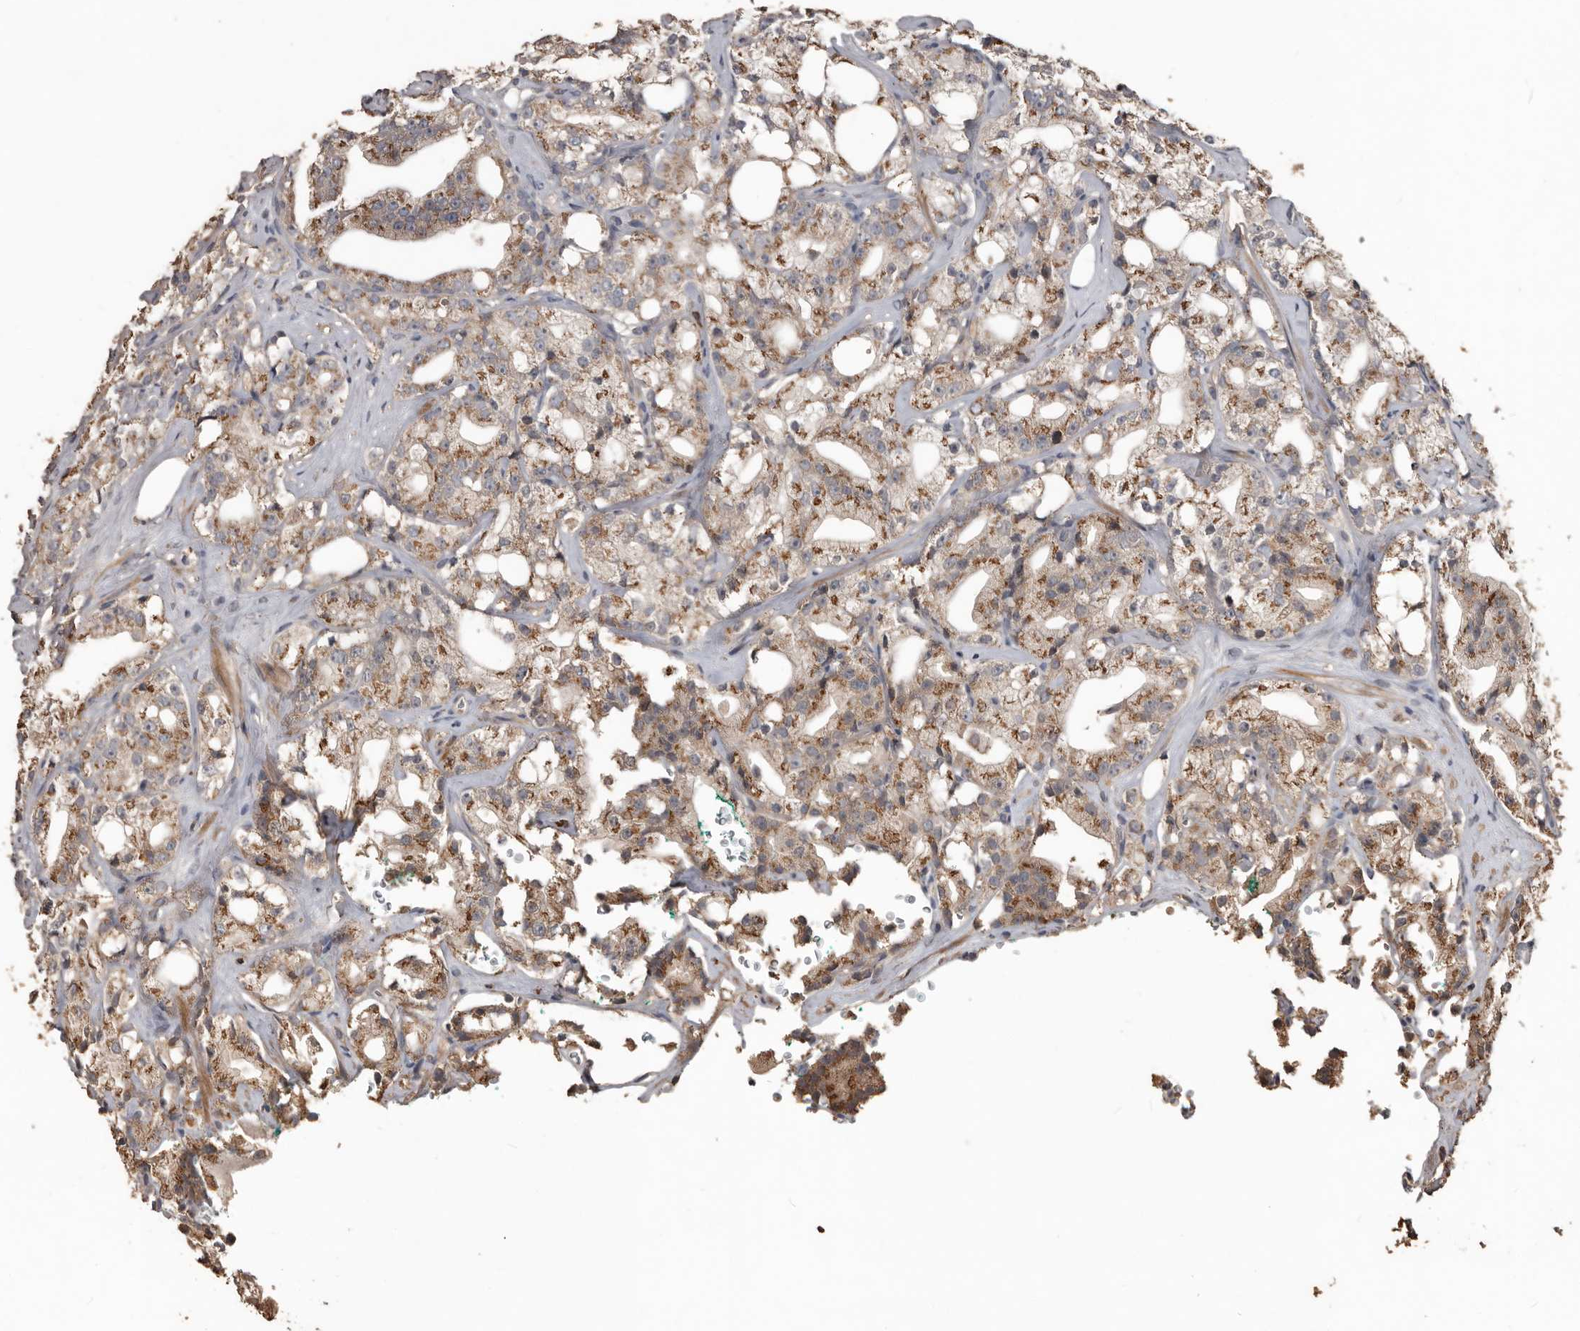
{"staining": {"intensity": "moderate", "quantity": ">75%", "location": "cytoplasmic/membranous"}, "tissue": "prostate cancer", "cell_type": "Tumor cells", "image_type": "cancer", "snomed": [{"axis": "morphology", "description": "Adenocarcinoma, High grade"}, {"axis": "topography", "description": "Prostate"}], "caption": "The micrograph displays immunohistochemical staining of prostate cancer (adenocarcinoma (high-grade)). There is moderate cytoplasmic/membranous staining is seen in approximately >75% of tumor cells.", "gene": "BAMBI", "patient": {"sex": "male", "age": 64}}